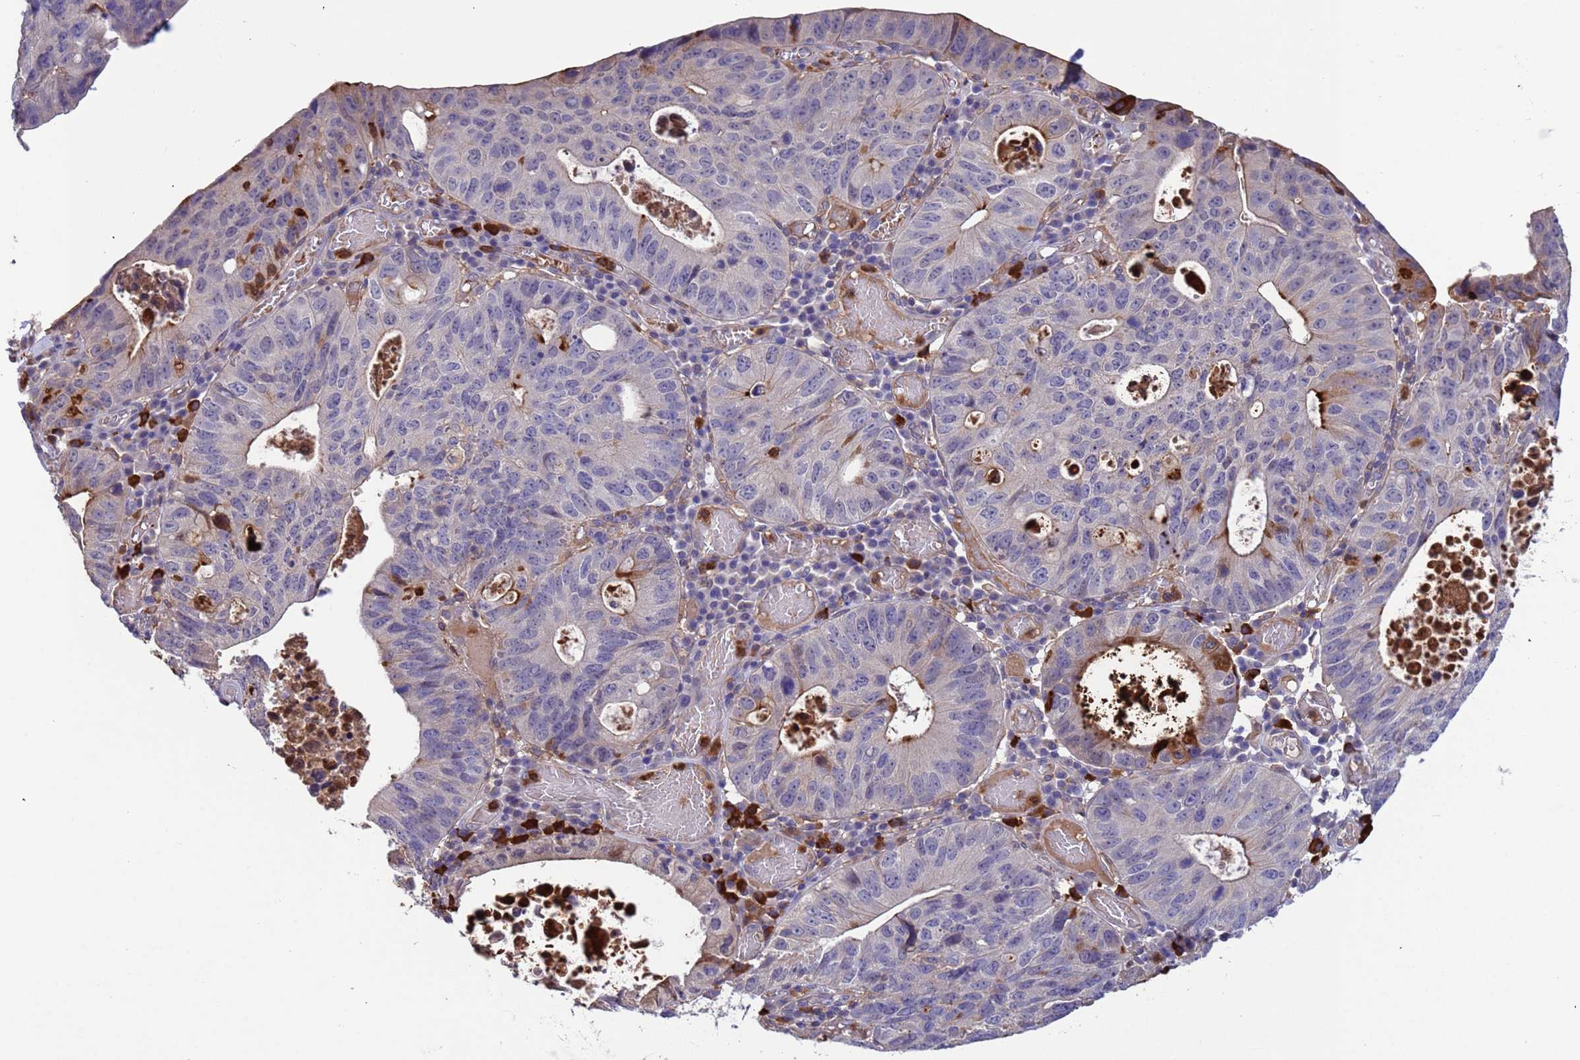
{"staining": {"intensity": "strong", "quantity": "<25%", "location": "cytoplasmic/membranous"}, "tissue": "stomach cancer", "cell_type": "Tumor cells", "image_type": "cancer", "snomed": [{"axis": "morphology", "description": "Adenocarcinoma, NOS"}, {"axis": "topography", "description": "Stomach"}], "caption": "This is an image of immunohistochemistry staining of stomach cancer (adenocarcinoma), which shows strong expression in the cytoplasmic/membranous of tumor cells.", "gene": "AMPD3", "patient": {"sex": "male", "age": 59}}